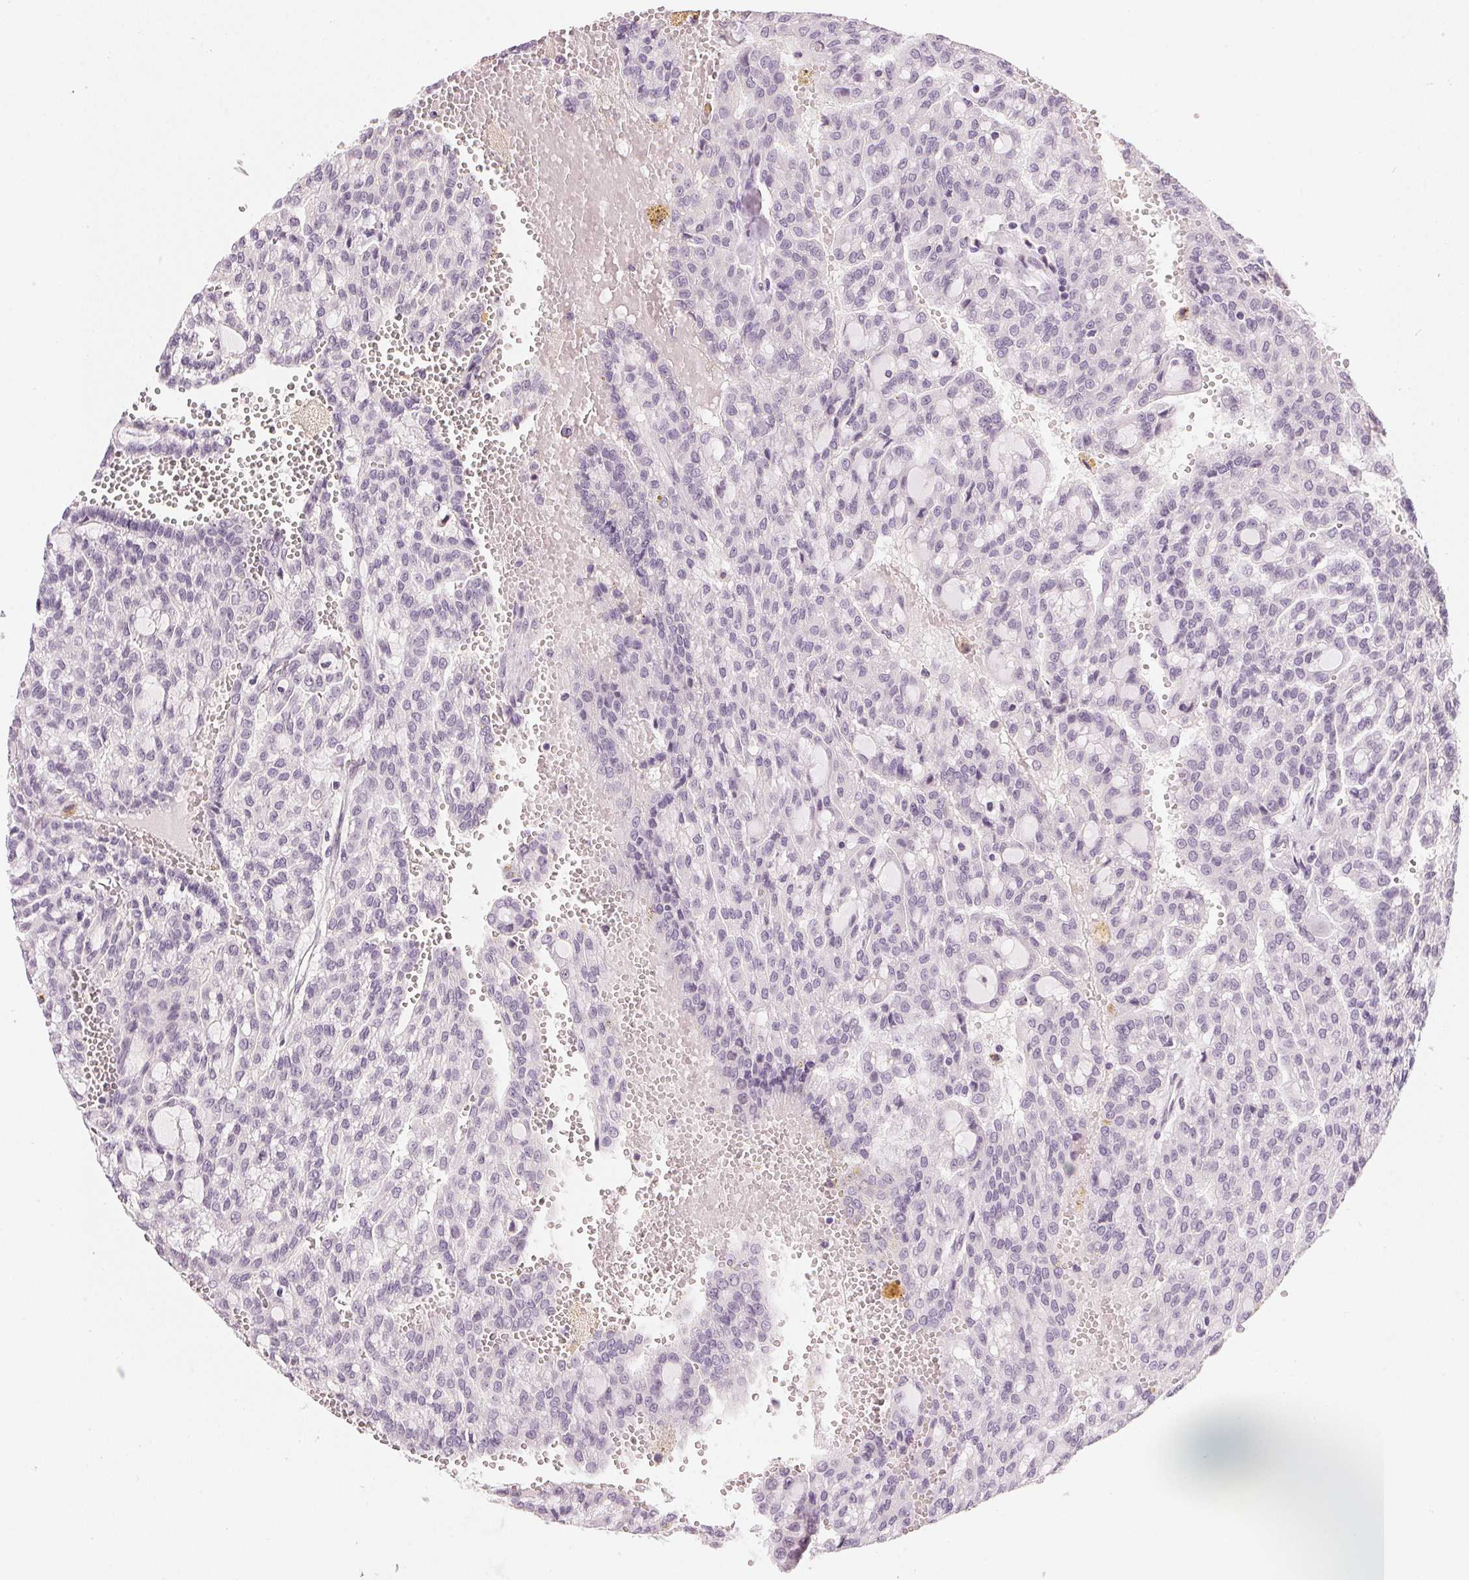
{"staining": {"intensity": "negative", "quantity": "none", "location": "none"}, "tissue": "renal cancer", "cell_type": "Tumor cells", "image_type": "cancer", "snomed": [{"axis": "morphology", "description": "Adenocarcinoma, NOS"}, {"axis": "topography", "description": "Kidney"}], "caption": "An immunohistochemistry image of renal adenocarcinoma is shown. There is no staining in tumor cells of renal adenocarcinoma.", "gene": "CHST4", "patient": {"sex": "male", "age": 63}}